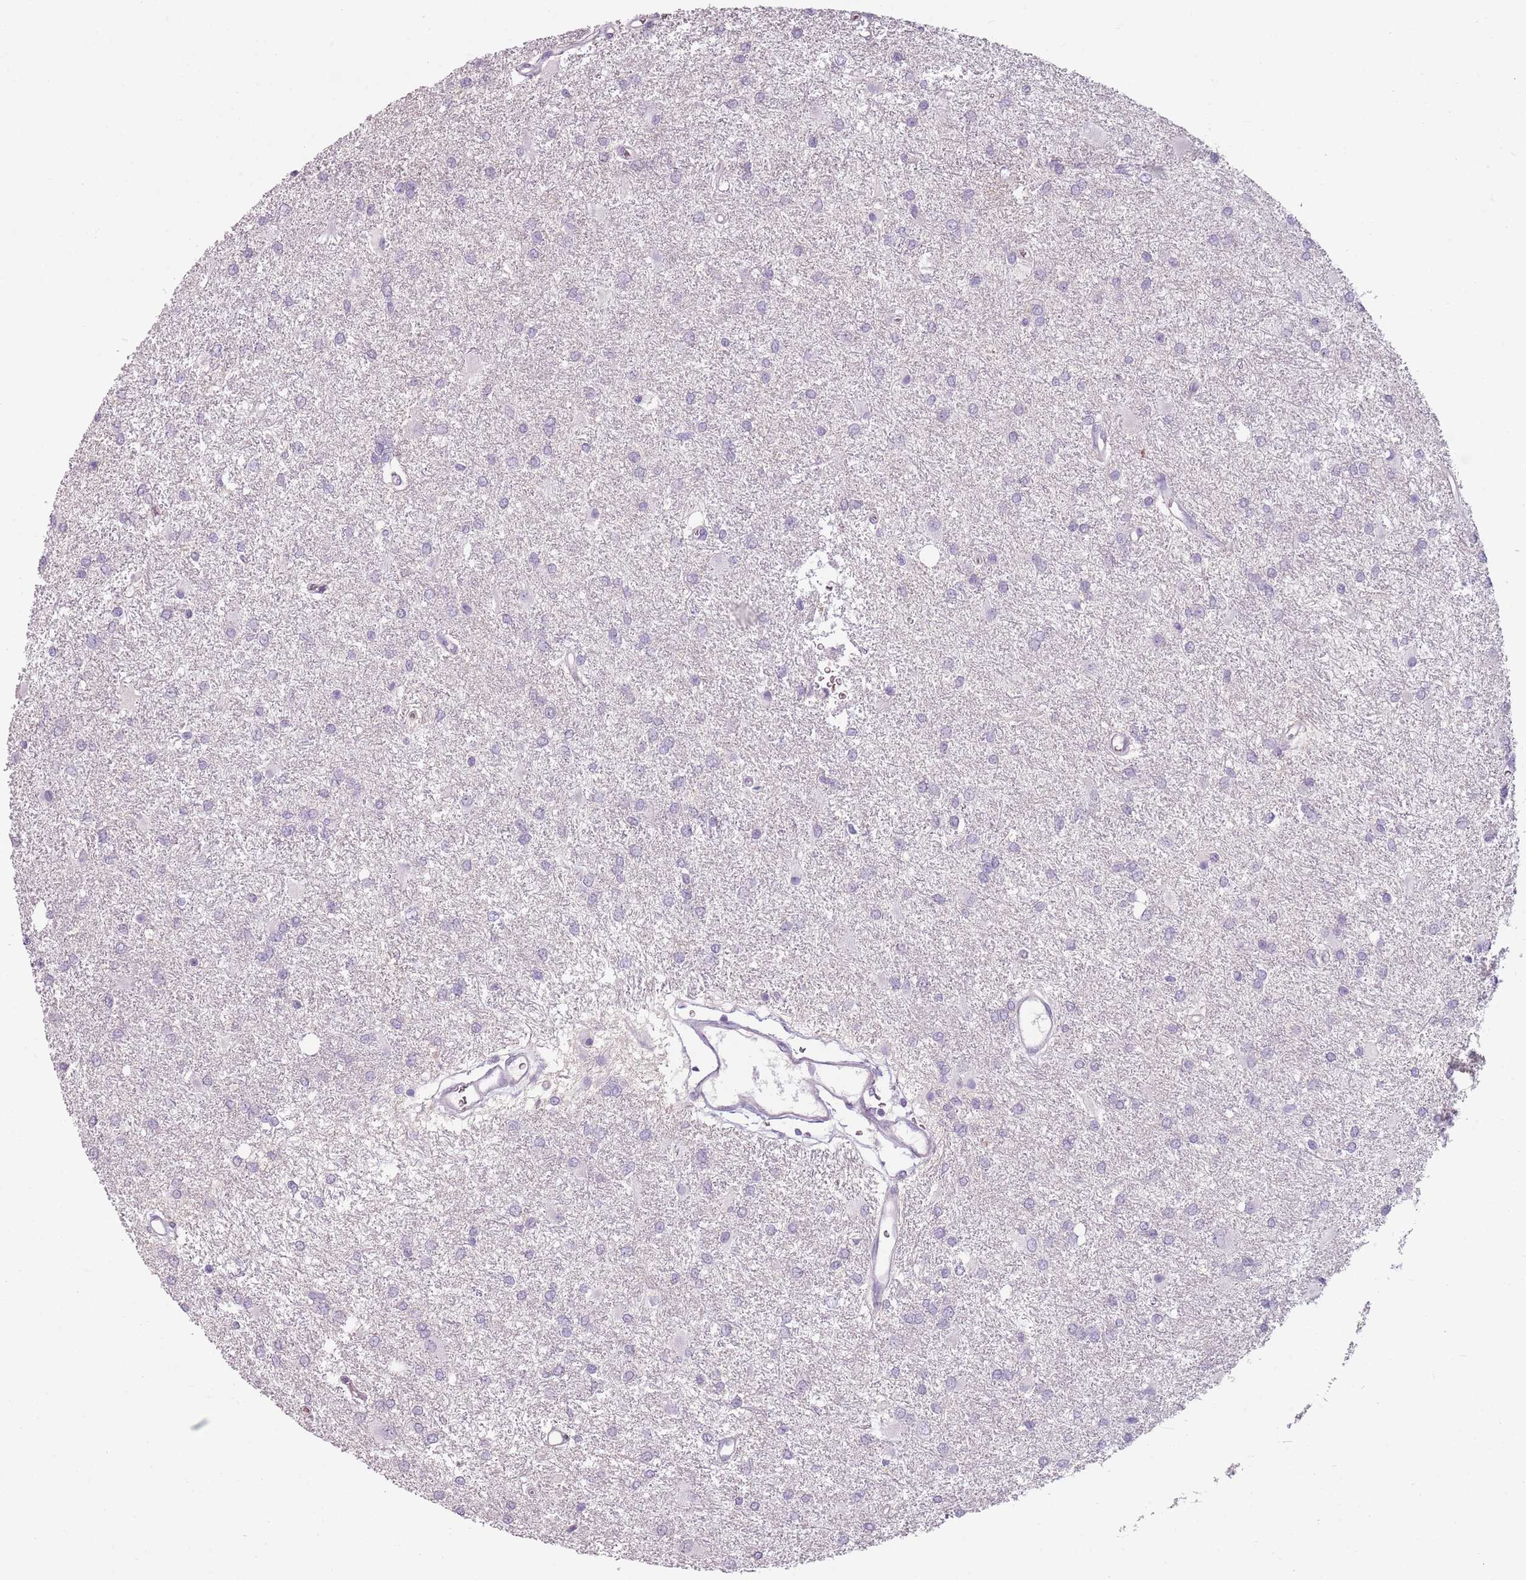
{"staining": {"intensity": "negative", "quantity": "none", "location": "none"}, "tissue": "glioma", "cell_type": "Tumor cells", "image_type": "cancer", "snomed": [{"axis": "morphology", "description": "Glioma, malignant, High grade"}, {"axis": "topography", "description": "Brain"}], "caption": "Immunohistochemistry histopathology image of glioma stained for a protein (brown), which exhibits no expression in tumor cells. (IHC, brightfield microscopy, high magnification).", "gene": "PIEZO1", "patient": {"sex": "female", "age": 50}}